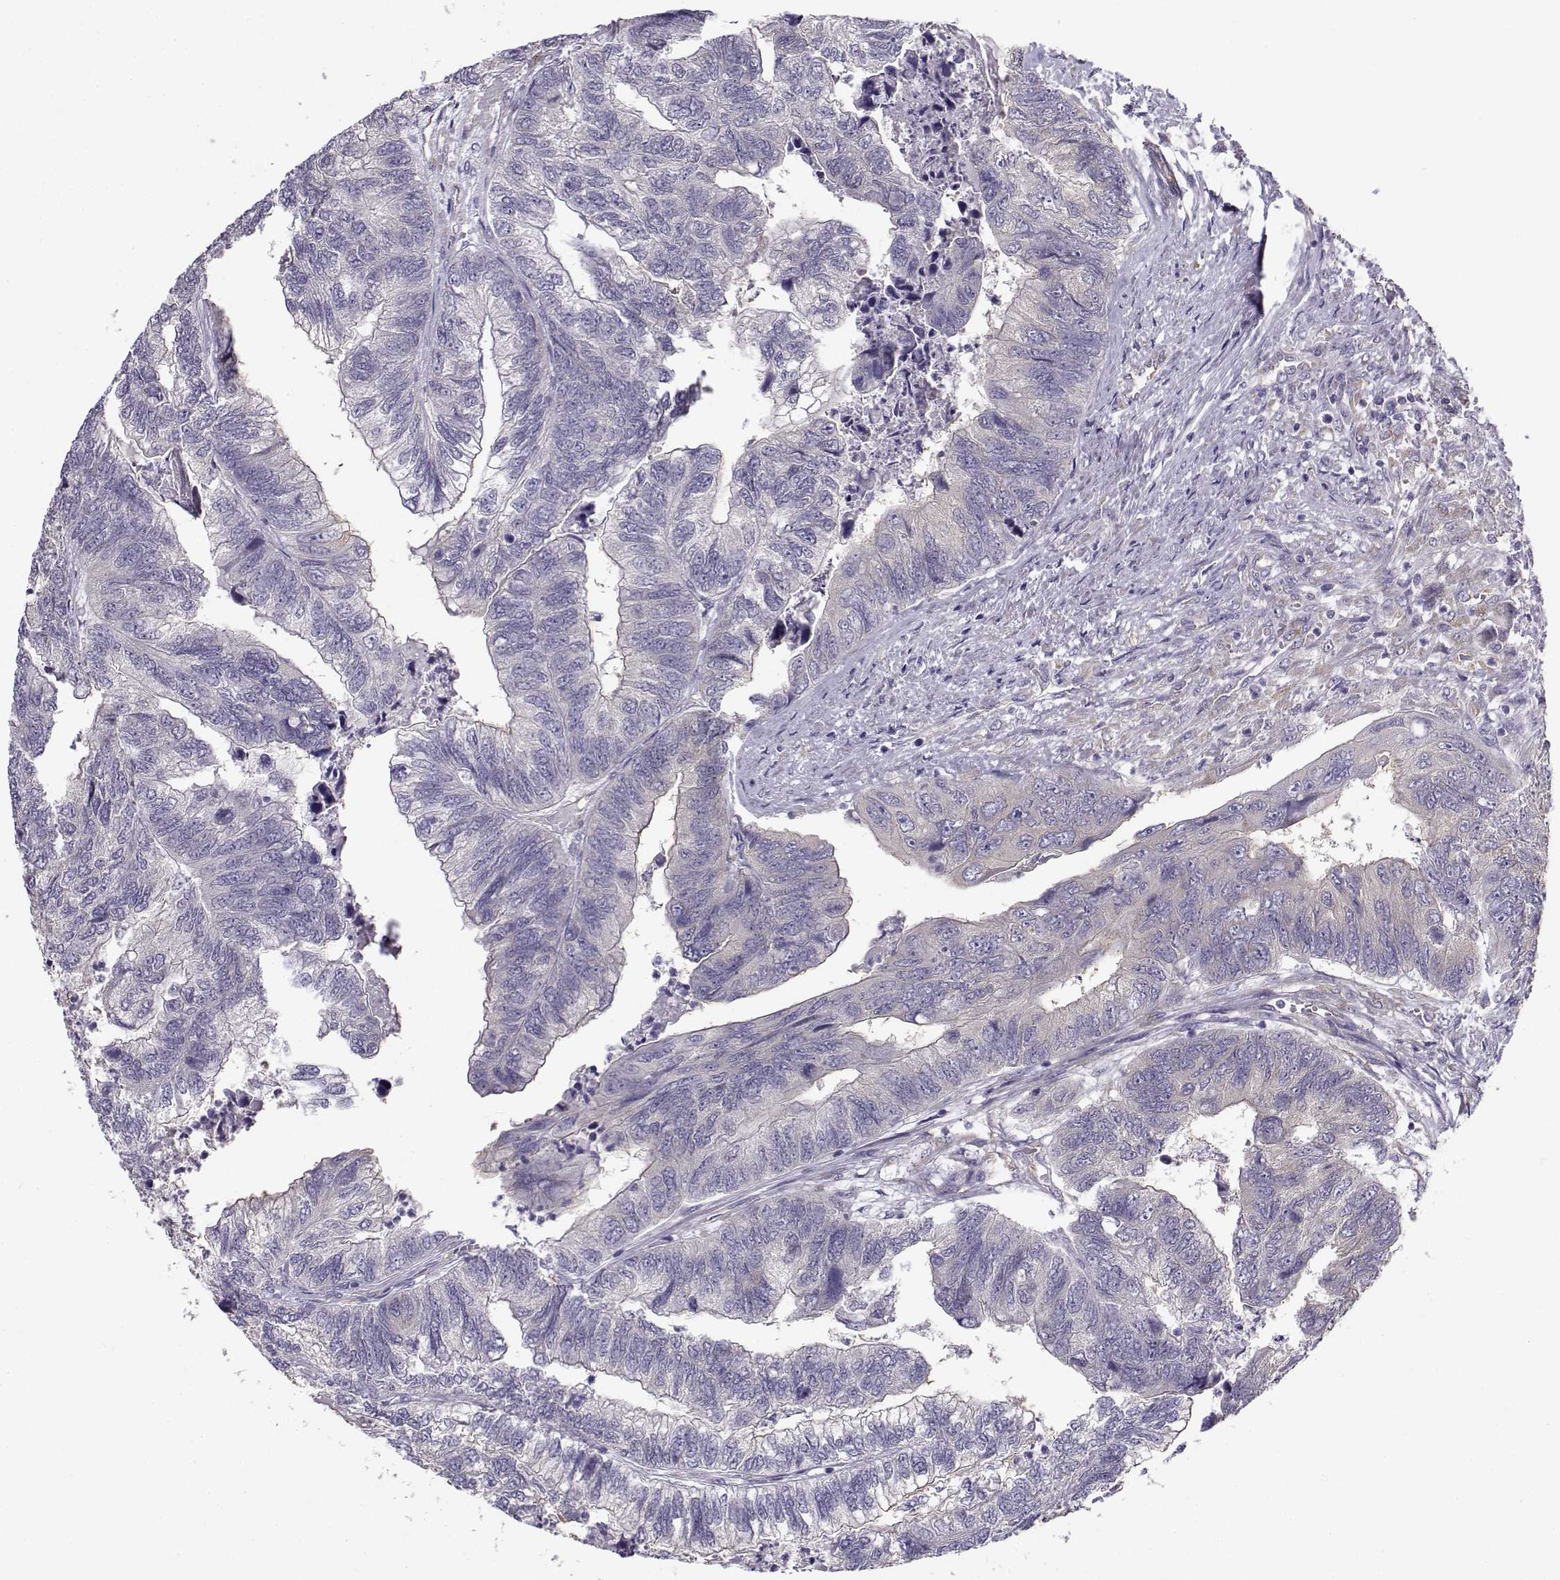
{"staining": {"intensity": "weak", "quantity": "<25%", "location": "cytoplasmic/membranous"}, "tissue": "colorectal cancer", "cell_type": "Tumor cells", "image_type": "cancer", "snomed": [{"axis": "morphology", "description": "Adenocarcinoma, NOS"}, {"axis": "topography", "description": "Colon"}], "caption": "Tumor cells are negative for brown protein staining in colorectal adenocarcinoma.", "gene": "BEND6", "patient": {"sex": "female", "age": 67}}